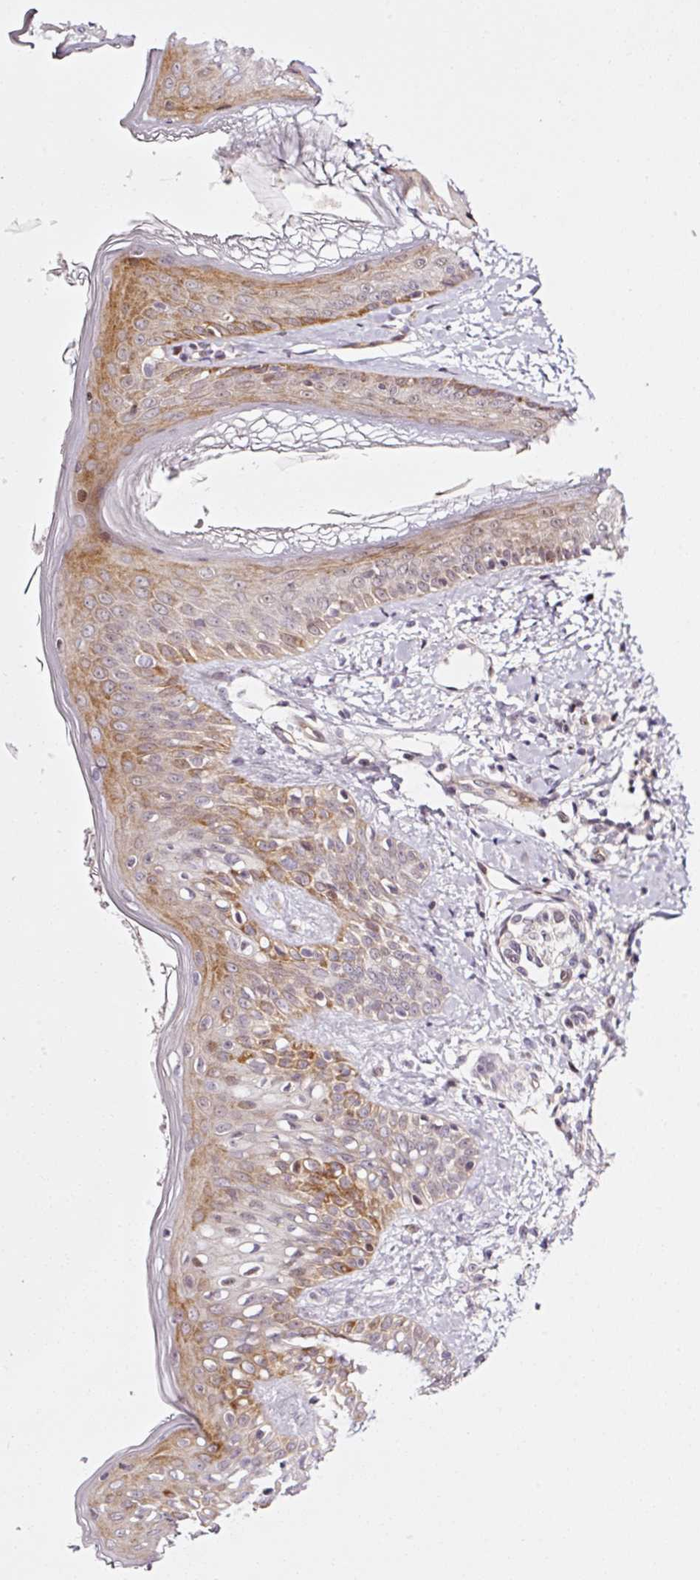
{"staining": {"intensity": "weak", "quantity": ">75%", "location": "cytoplasmic/membranous"}, "tissue": "skin", "cell_type": "Fibroblasts", "image_type": "normal", "snomed": [{"axis": "morphology", "description": "Normal tissue, NOS"}, {"axis": "topography", "description": "Skin"}], "caption": "The photomicrograph reveals a brown stain indicating the presence of a protein in the cytoplasmic/membranous of fibroblasts in skin. The staining is performed using DAB brown chromogen to label protein expression. The nuclei are counter-stained blue using hematoxylin.", "gene": "ANKRD20A1", "patient": {"sex": "male", "age": 16}}